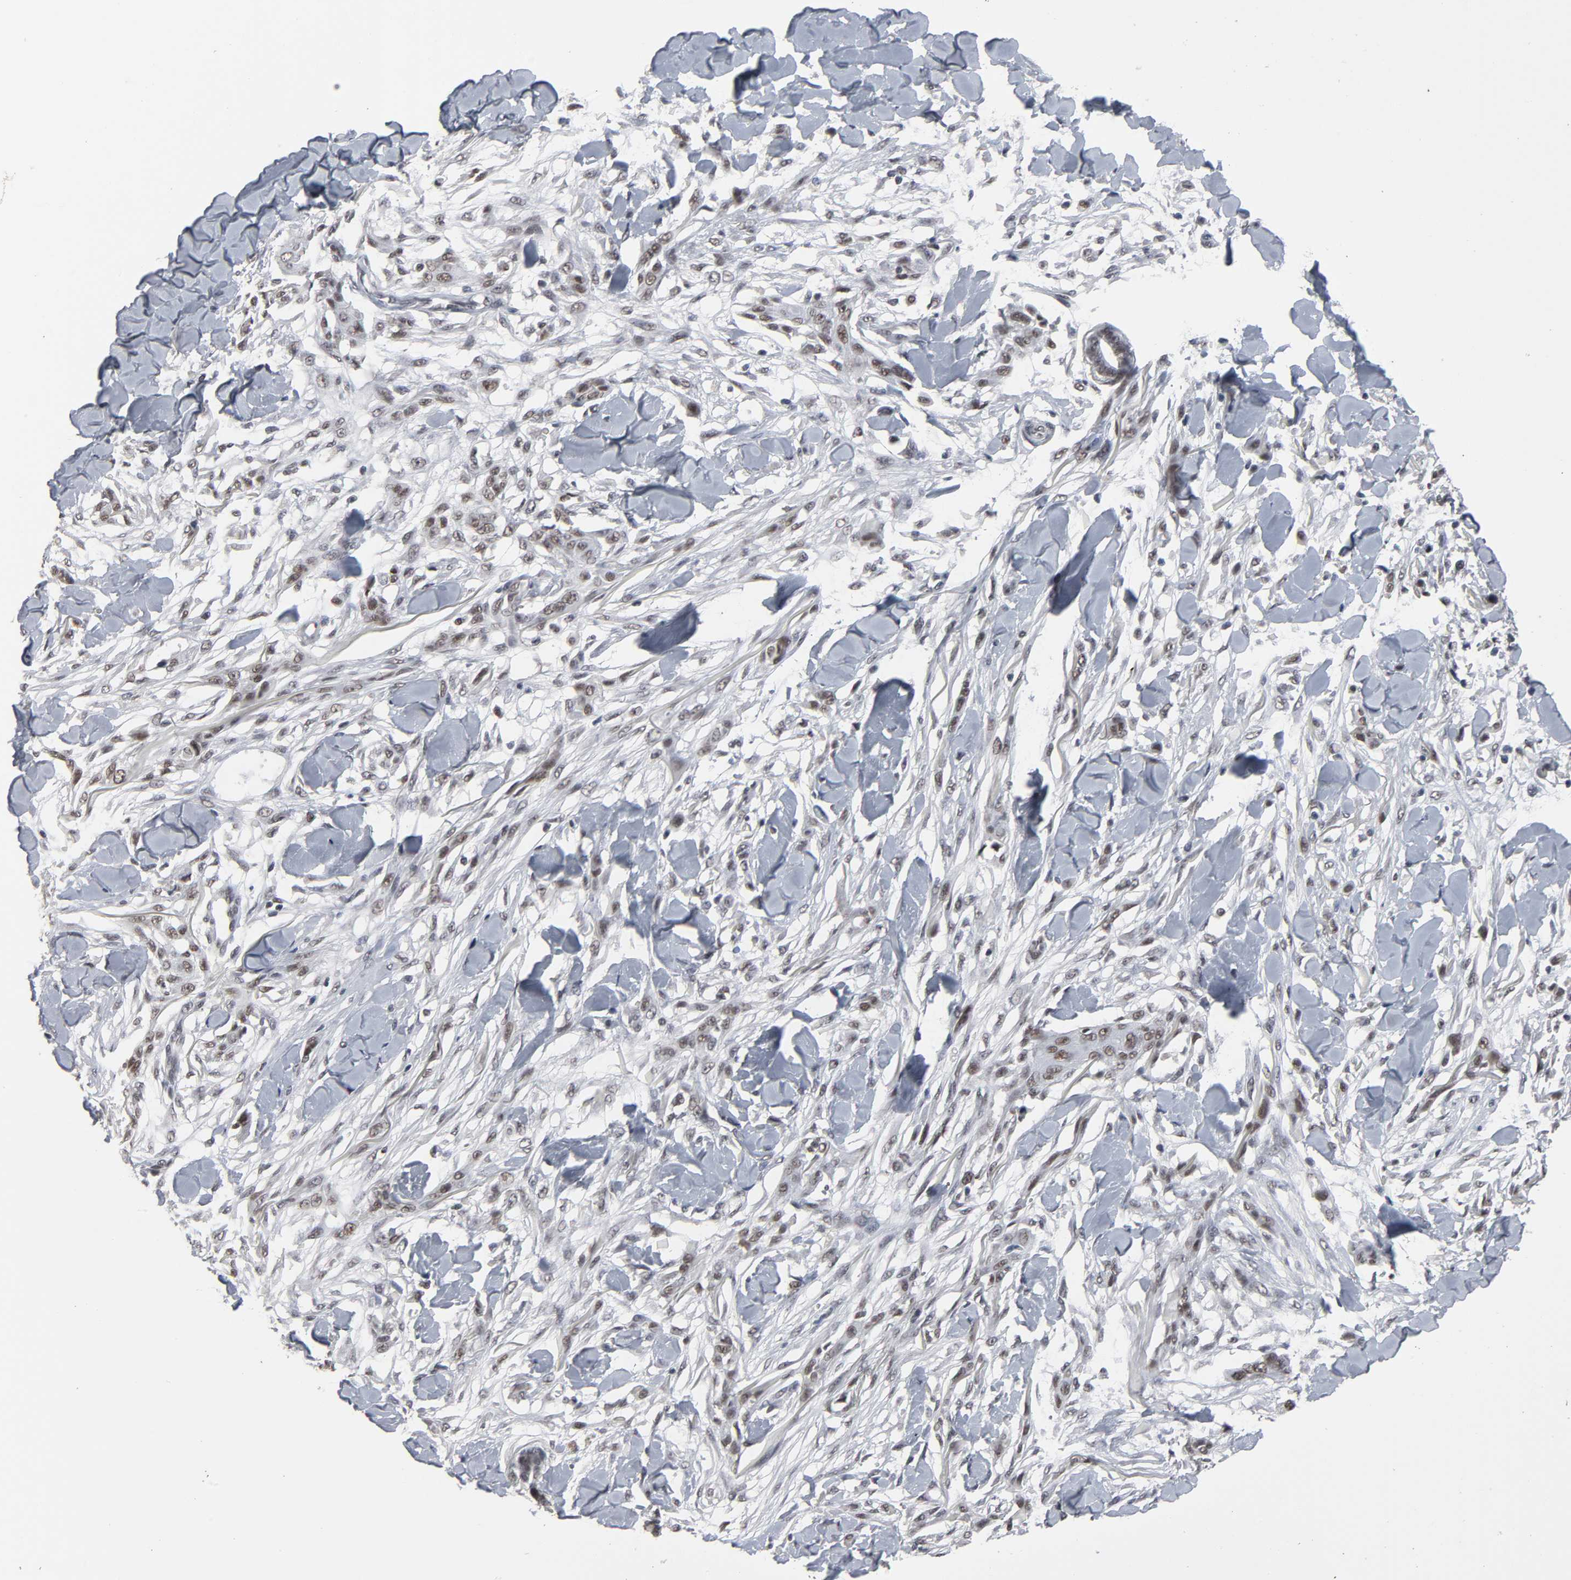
{"staining": {"intensity": "weak", "quantity": ">75%", "location": "nuclear"}, "tissue": "skin cancer", "cell_type": "Tumor cells", "image_type": "cancer", "snomed": [{"axis": "morphology", "description": "Normal tissue, NOS"}, {"axis": "morphology", "description": "Squamous cell carcinoma, NOS"}, {"axis": "topography", "description": "Skin"}], "caption": "The micrograph shows a brown stain indicating the presence of a protein in the nuclear of tumor cells in squamous cell carcinoma (skin).", "gene": "TRIM33", "patient": {"sex": "female", "age": 59}}